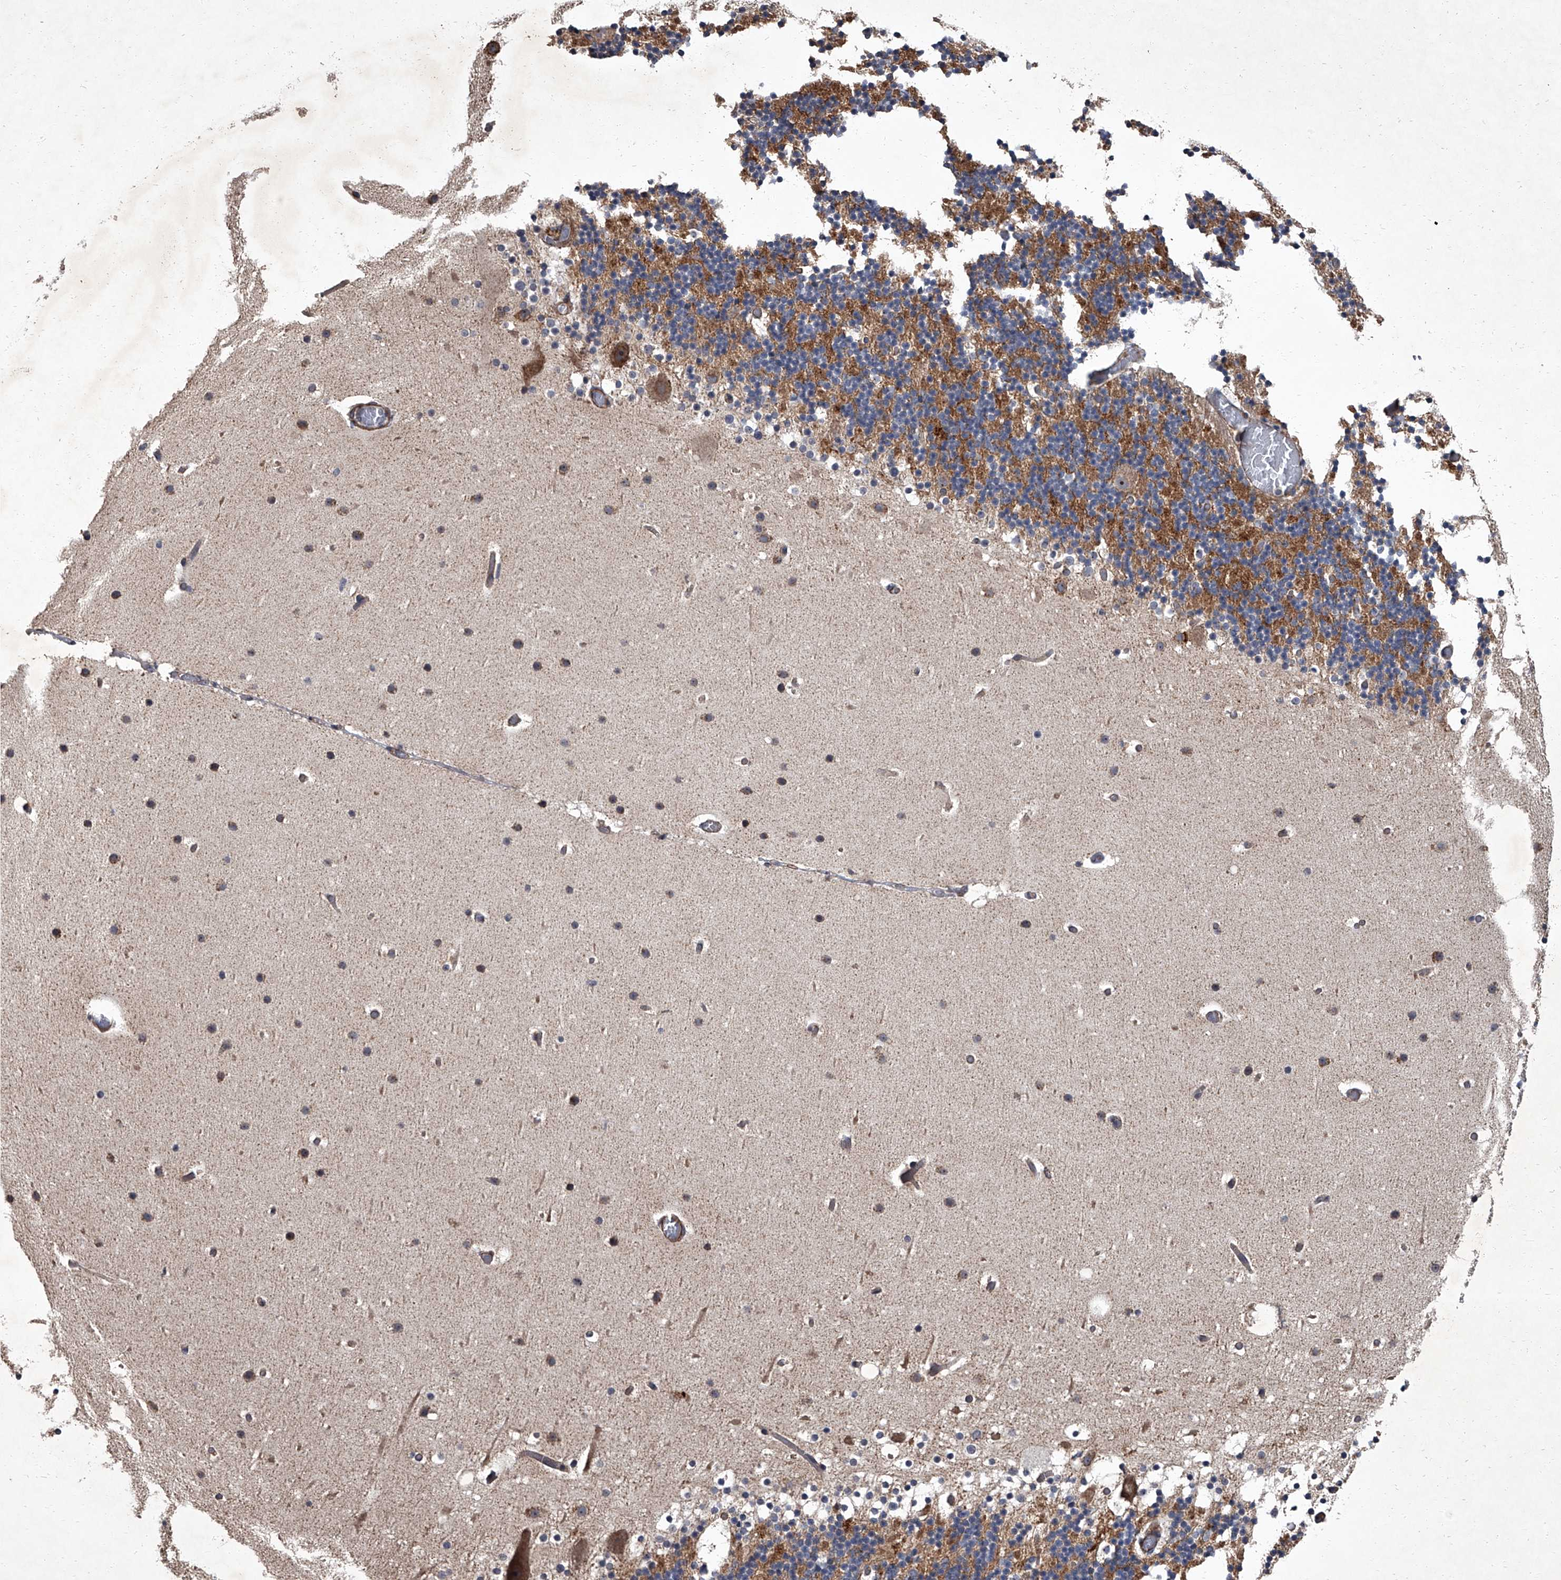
{"staining": {"intensity": "moderate", "quantity": ">75%", "location": "cytoplasmic/membranous"}, "tissue": "cerebellum", "cell_type": "Cells in granular layer", "image_type": "normal", "snomed": [{"axis": "morphology", "description": "Normal tissue, NOS"}, {"axis": "topography", "description": "Cerebellum"}], "caption": "The photomicrograph reveals immunohistochemical staining of benign cerebellum. There is moderate cytoplasmic/membranous staining is seen in approximately >75% of cells in granular layer. (IHC, brightfield microscopy, high magnification).", "gene": "SIRT4", "patient": {"sex": "male", "age": 57}}